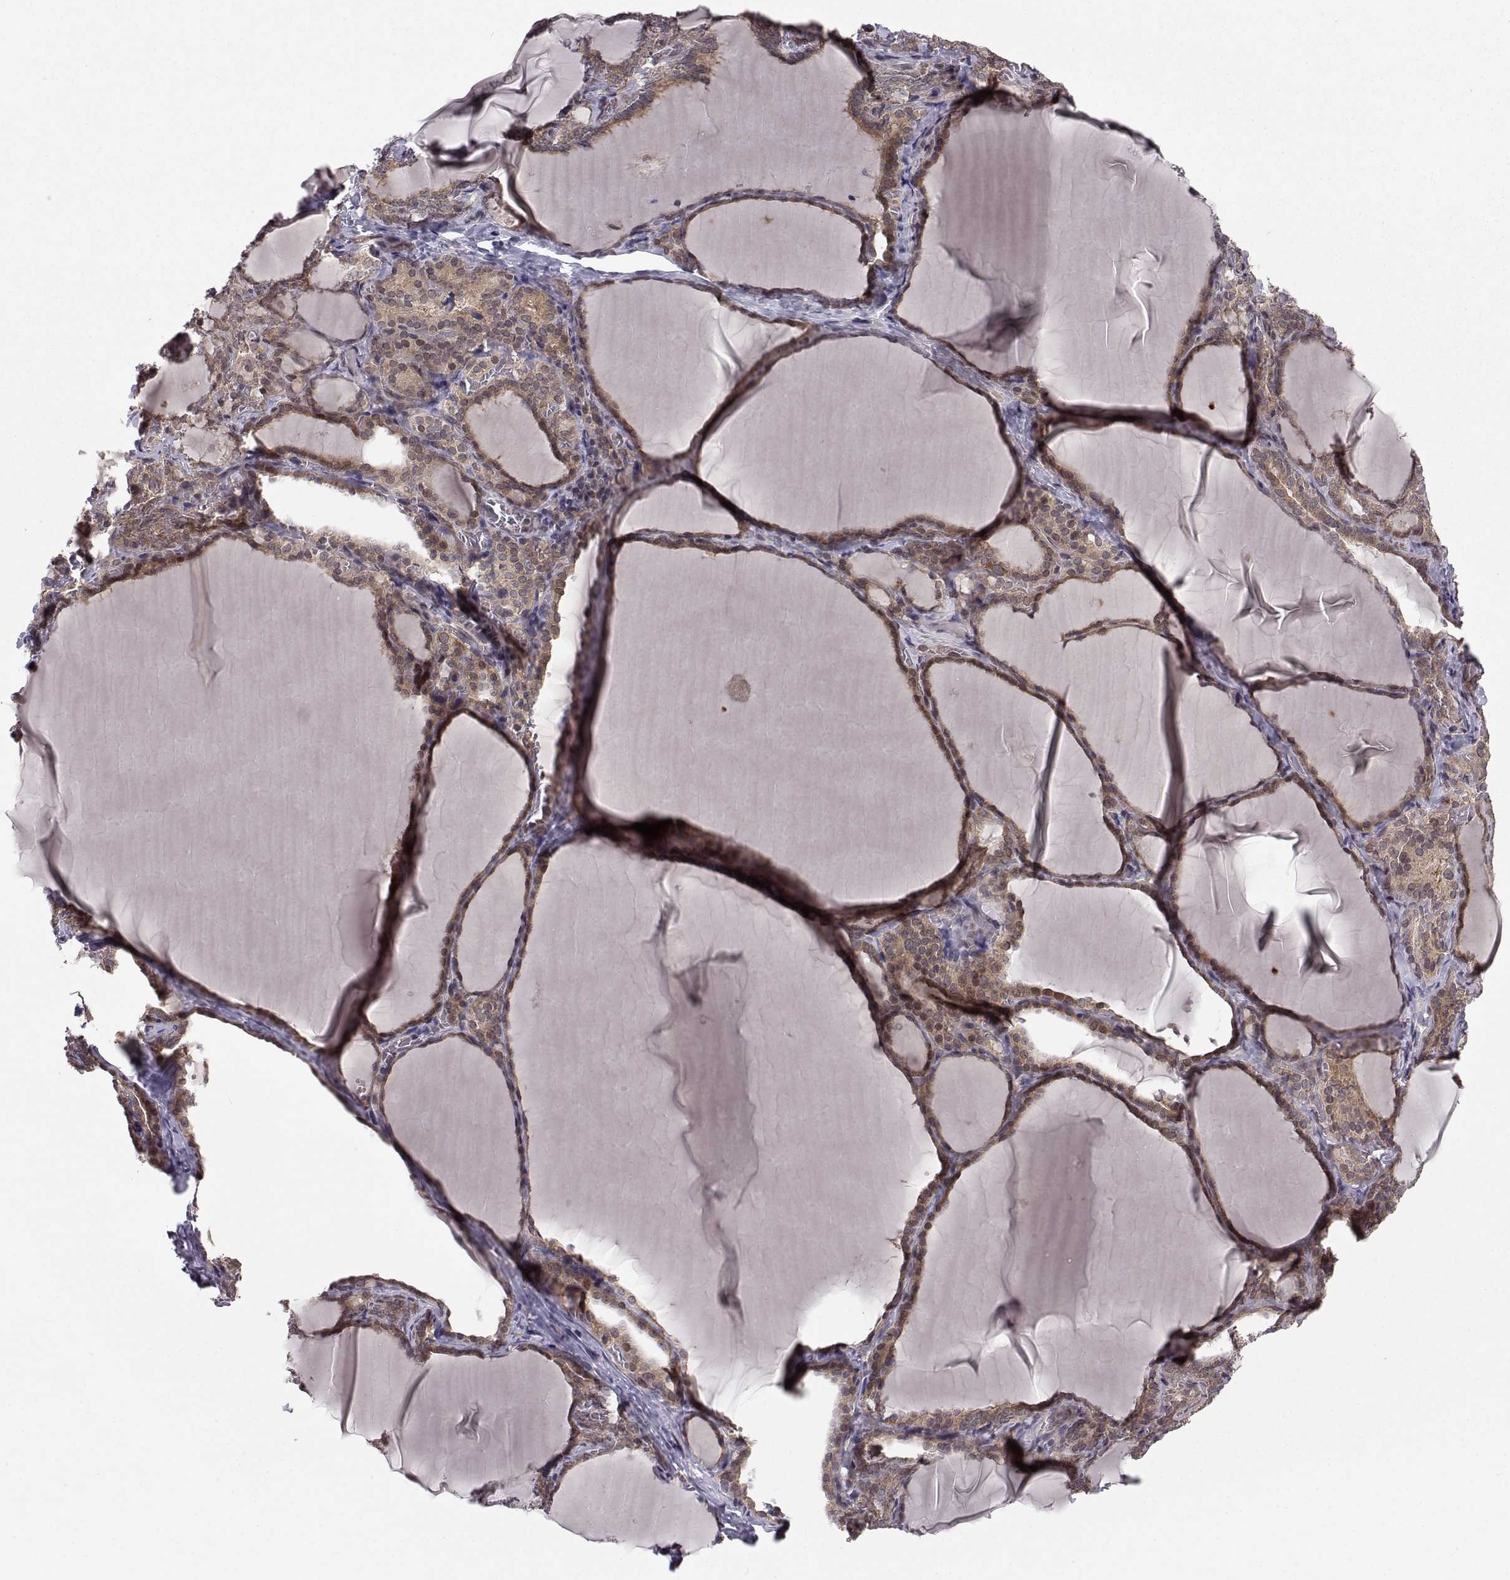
{"staining": {"intensity": "moderate", "quantity": ">75%", "location": "cytoplasmic/membranous"}, "tissue": "thyroid gland", "cell_type": "Glandular cells", "image_type": "normal", "snomed": [{"axis": "morphology", "description": "Normal tissue, NOS"}, {"axis": "morphology", "description": "Hyperplasia, NOS"}, {"axis": "topography", "description": "Thyroid gland"}], "caption": "Unremarkable thyroid gland displays moderate cytoplasmic/membranous staining in about >75% of glandular cells, visualized by immunohistochemistry.", "gene": "PKN2", "patient": {"sex": "female", "age": 27}}